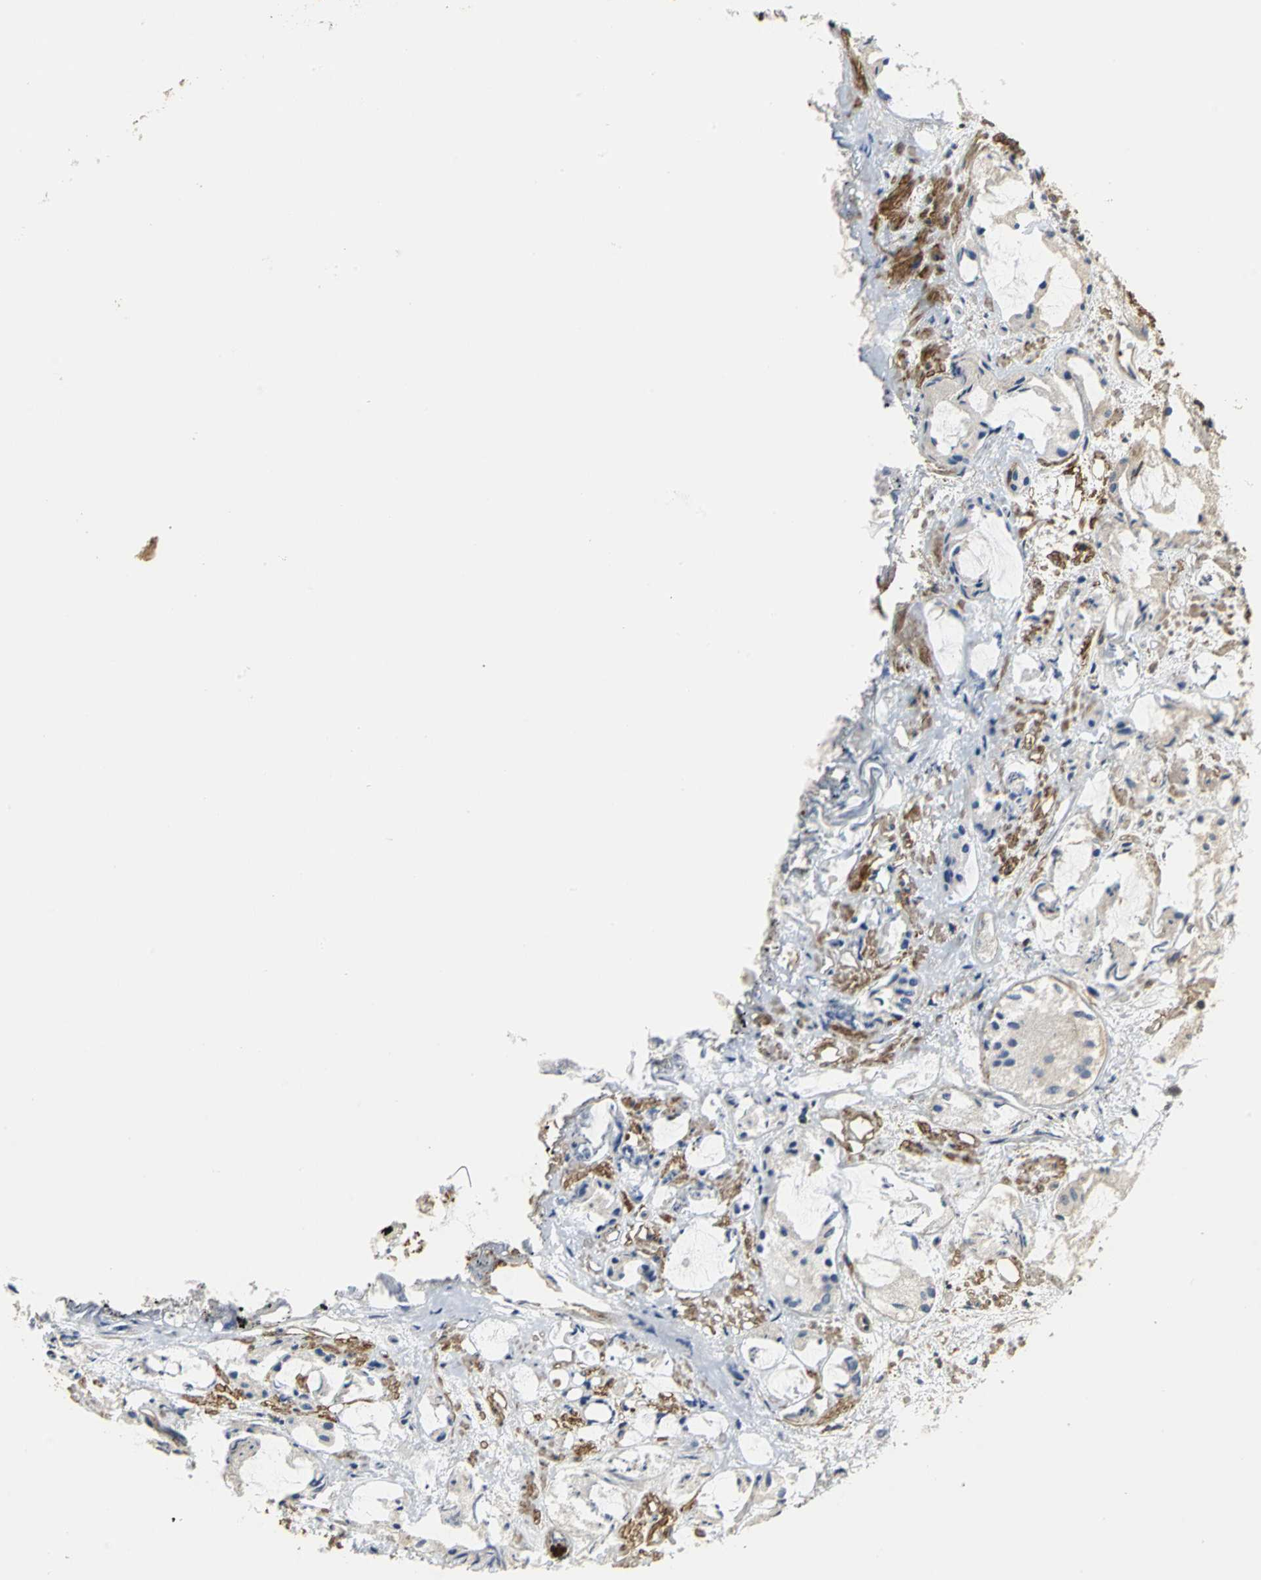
{"staining": {"intensity": "weak", "quantity": "25%-75%", "location": "cytoplasmic/membranous"}, "tissue": "prostate cancer", "cell_type": "Tumor cells", "image_type": "cancer", "snomed": [{"axis": "morphology", "description": "Adenocarcinoma, High grade"}, {"axis": "topography", "description": "Prostate"}], "caption": "Human prostate high-grade adenocarcinoma stained with a brown dye demonstrates weak cytoplasmic/membranous positive expression in about 25%-75% of tumor cells.", "gene": "TLN1", "patient": {"sex": "male", "age": 85}}